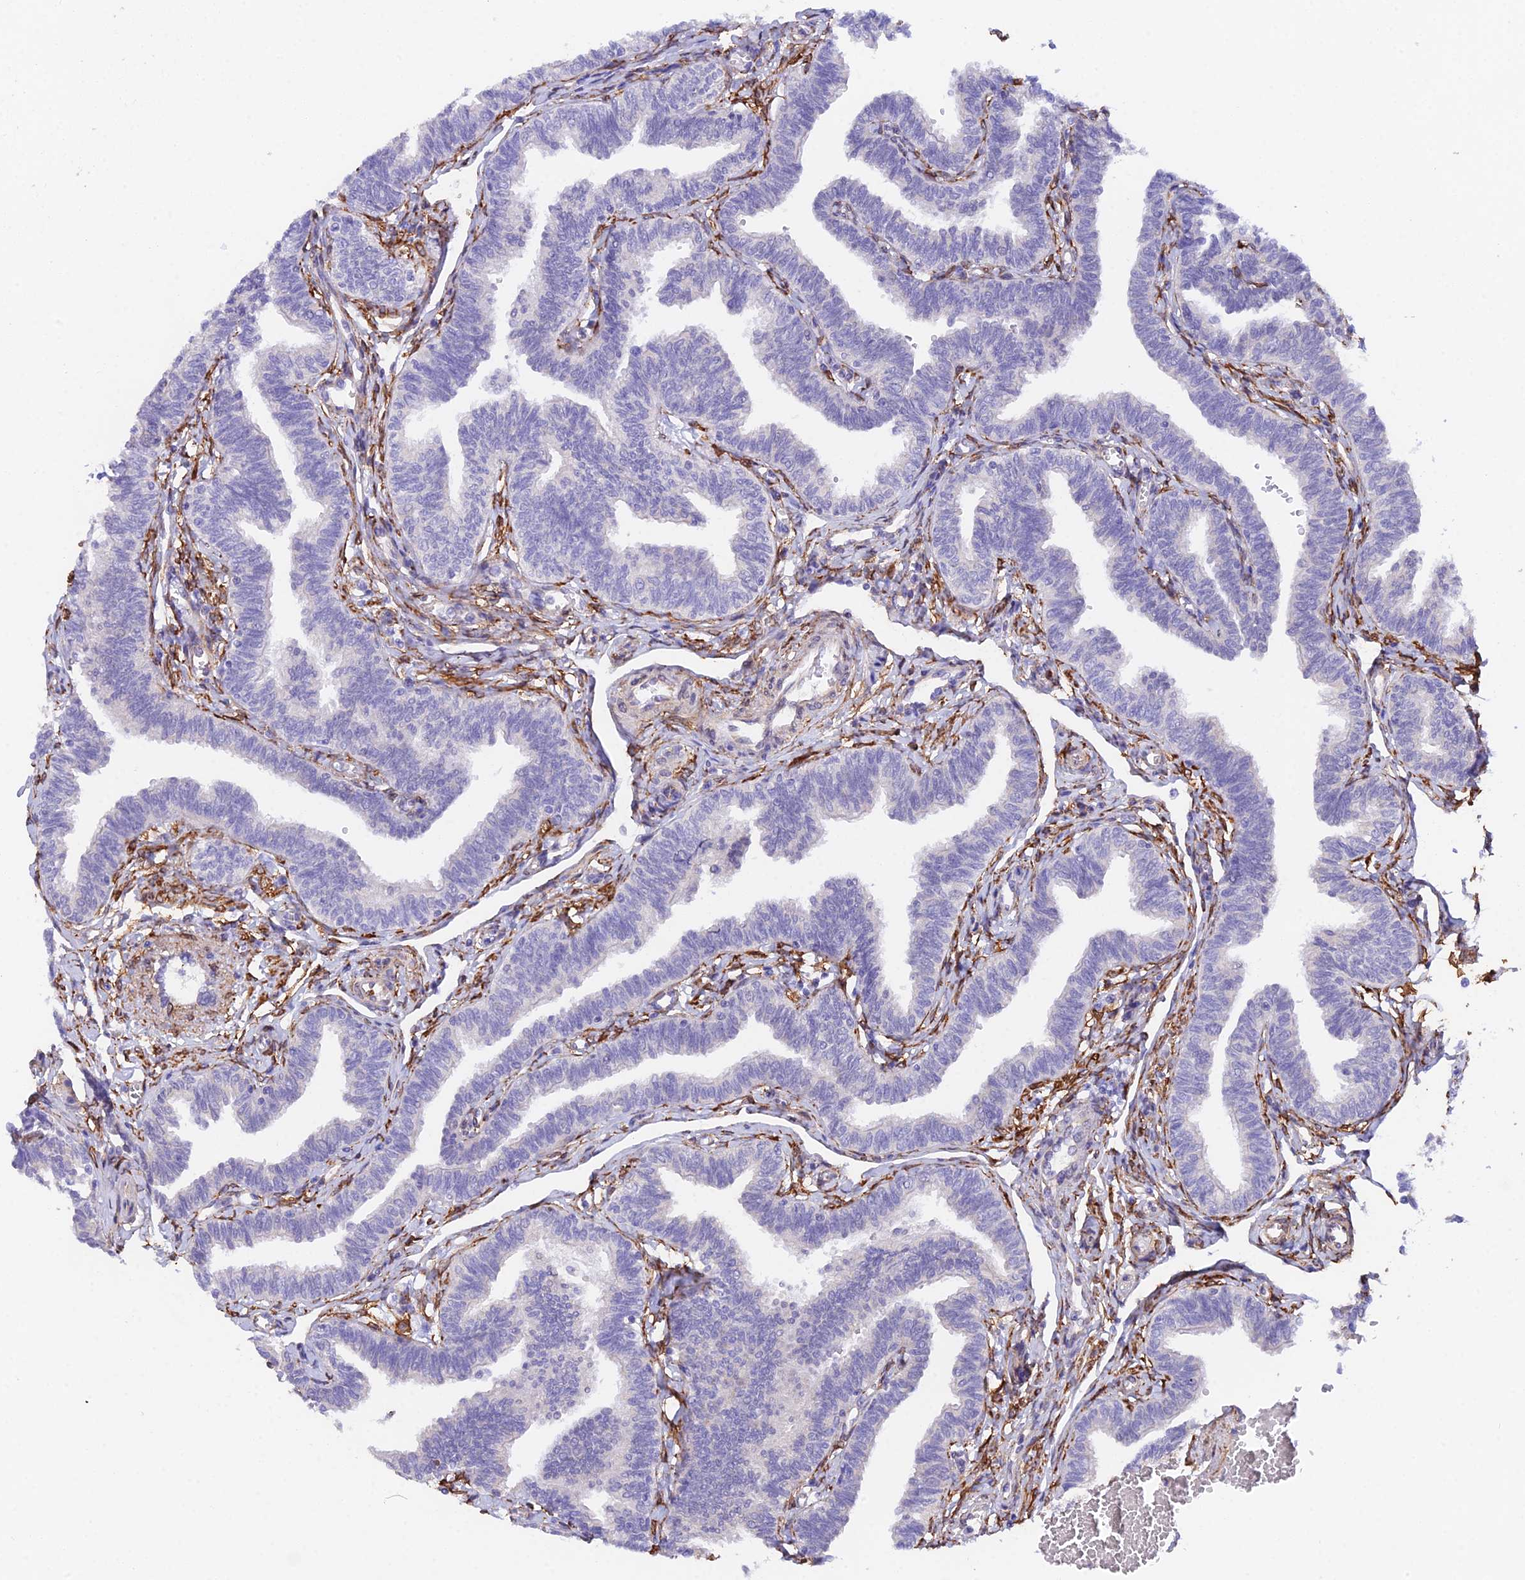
{"staining": {"intensity": "negative", "quantity": "none", "location": "none"}, "tissue": "fallopian tube", "cell_type": "Glandular cells", "image_type": "normal", "snomed": [{"axis": "morphology", "description": "Normal tissue, NOS"}, {"axis": "topography", "description": "Fallopian tube"}, {"axis": "topography", "description": "Ovary"}], "caption": "Glandular cells are negative for brown protein staining in unremarkable fallopian tube. (Brightfield microscopy of DAB (3,3'-diaminobenzidine) IHC at high magnification).", "gene": "MXRA7", "patient": {"sex": "female", "age": 23}}